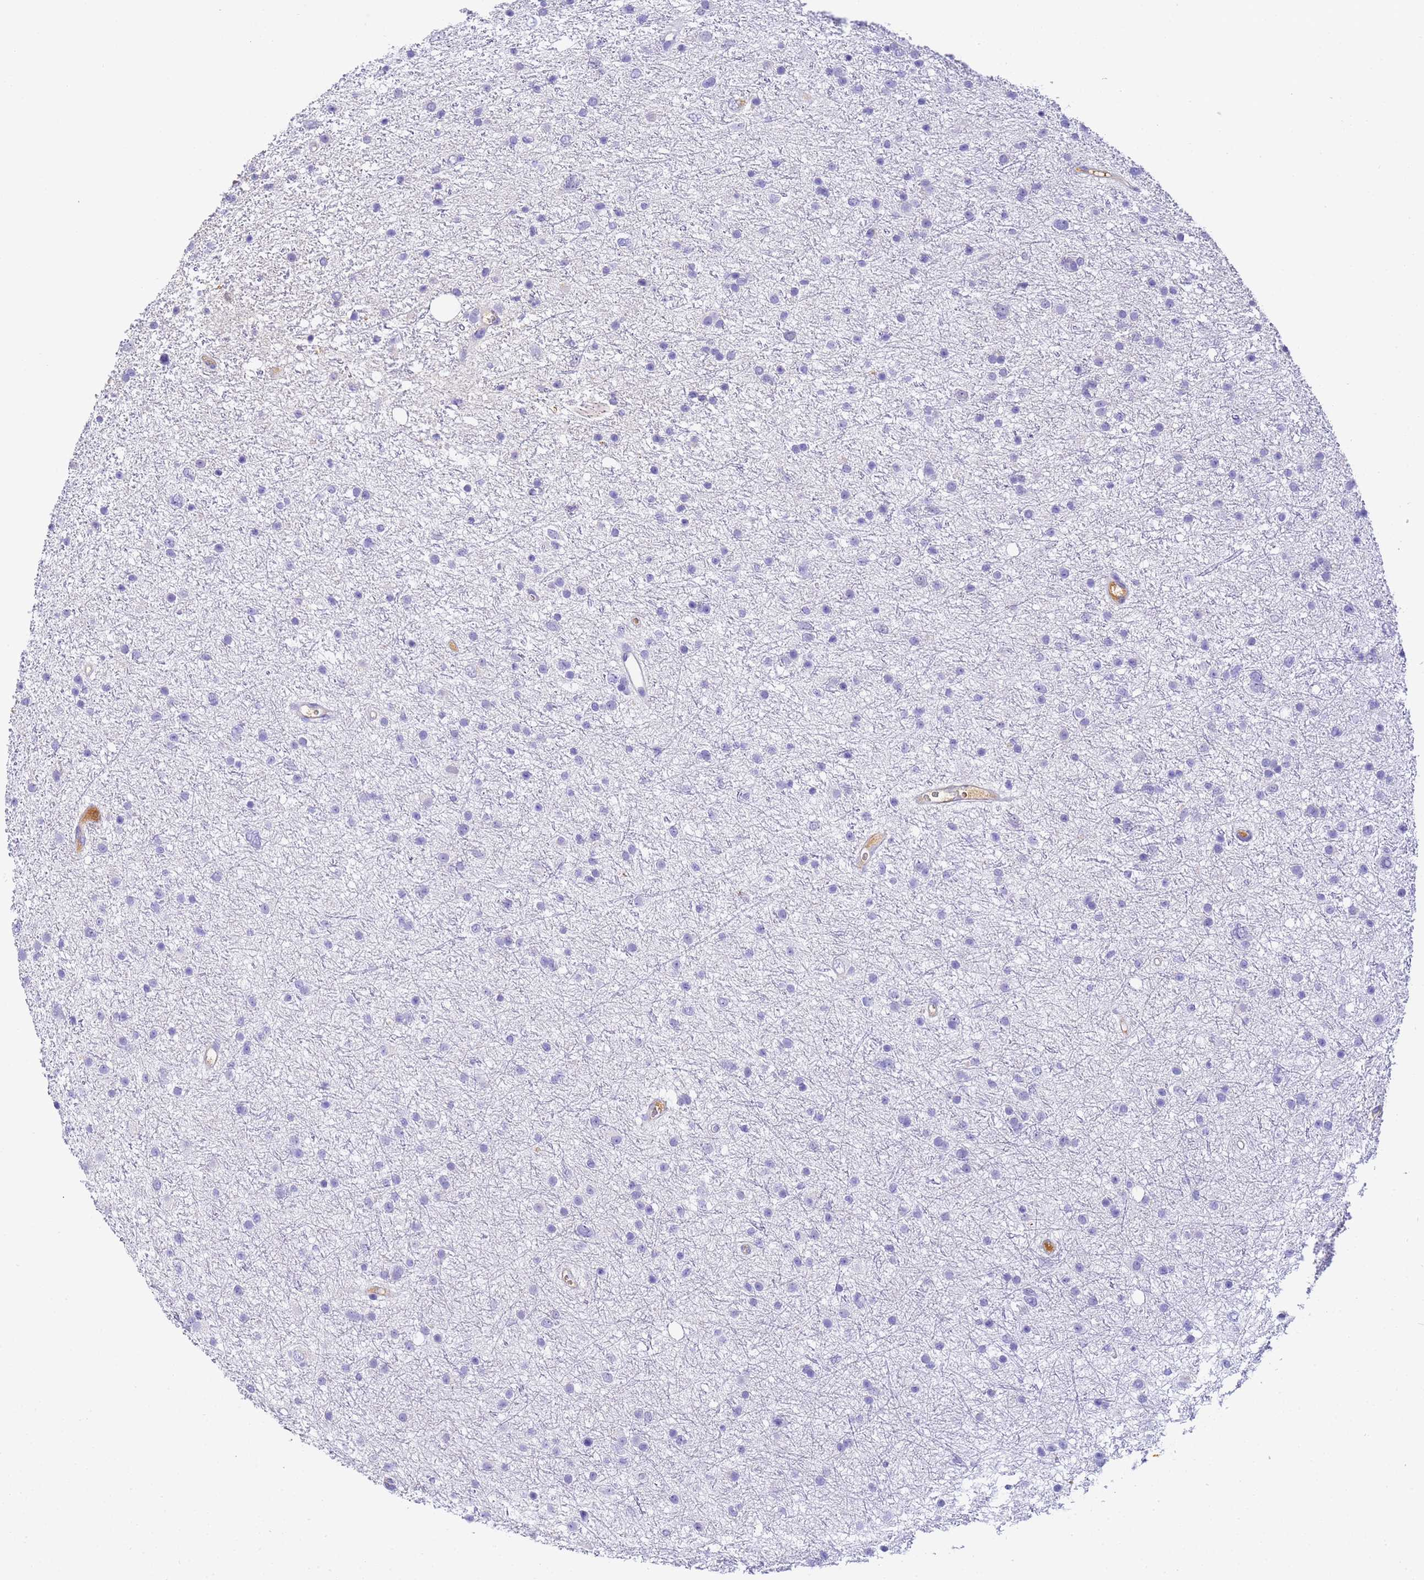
{"staining": {"intensity": "negative", "quantity": "none", "location": "none"}, "tissue": "glioma", "cell_type": "Tumor cells", "image_type": "cancer", "snomed": [{"axis": "morphology", "description": "Glioma, malignant, Low grade"}, {"axis": "topography", "description": "Cerebral cortex"}], "caption": "The photomicrograph displays no staining of tumor cells in glioma.", "gene": "CFHR2", "patient": {"sex": "female", "age": 39}}